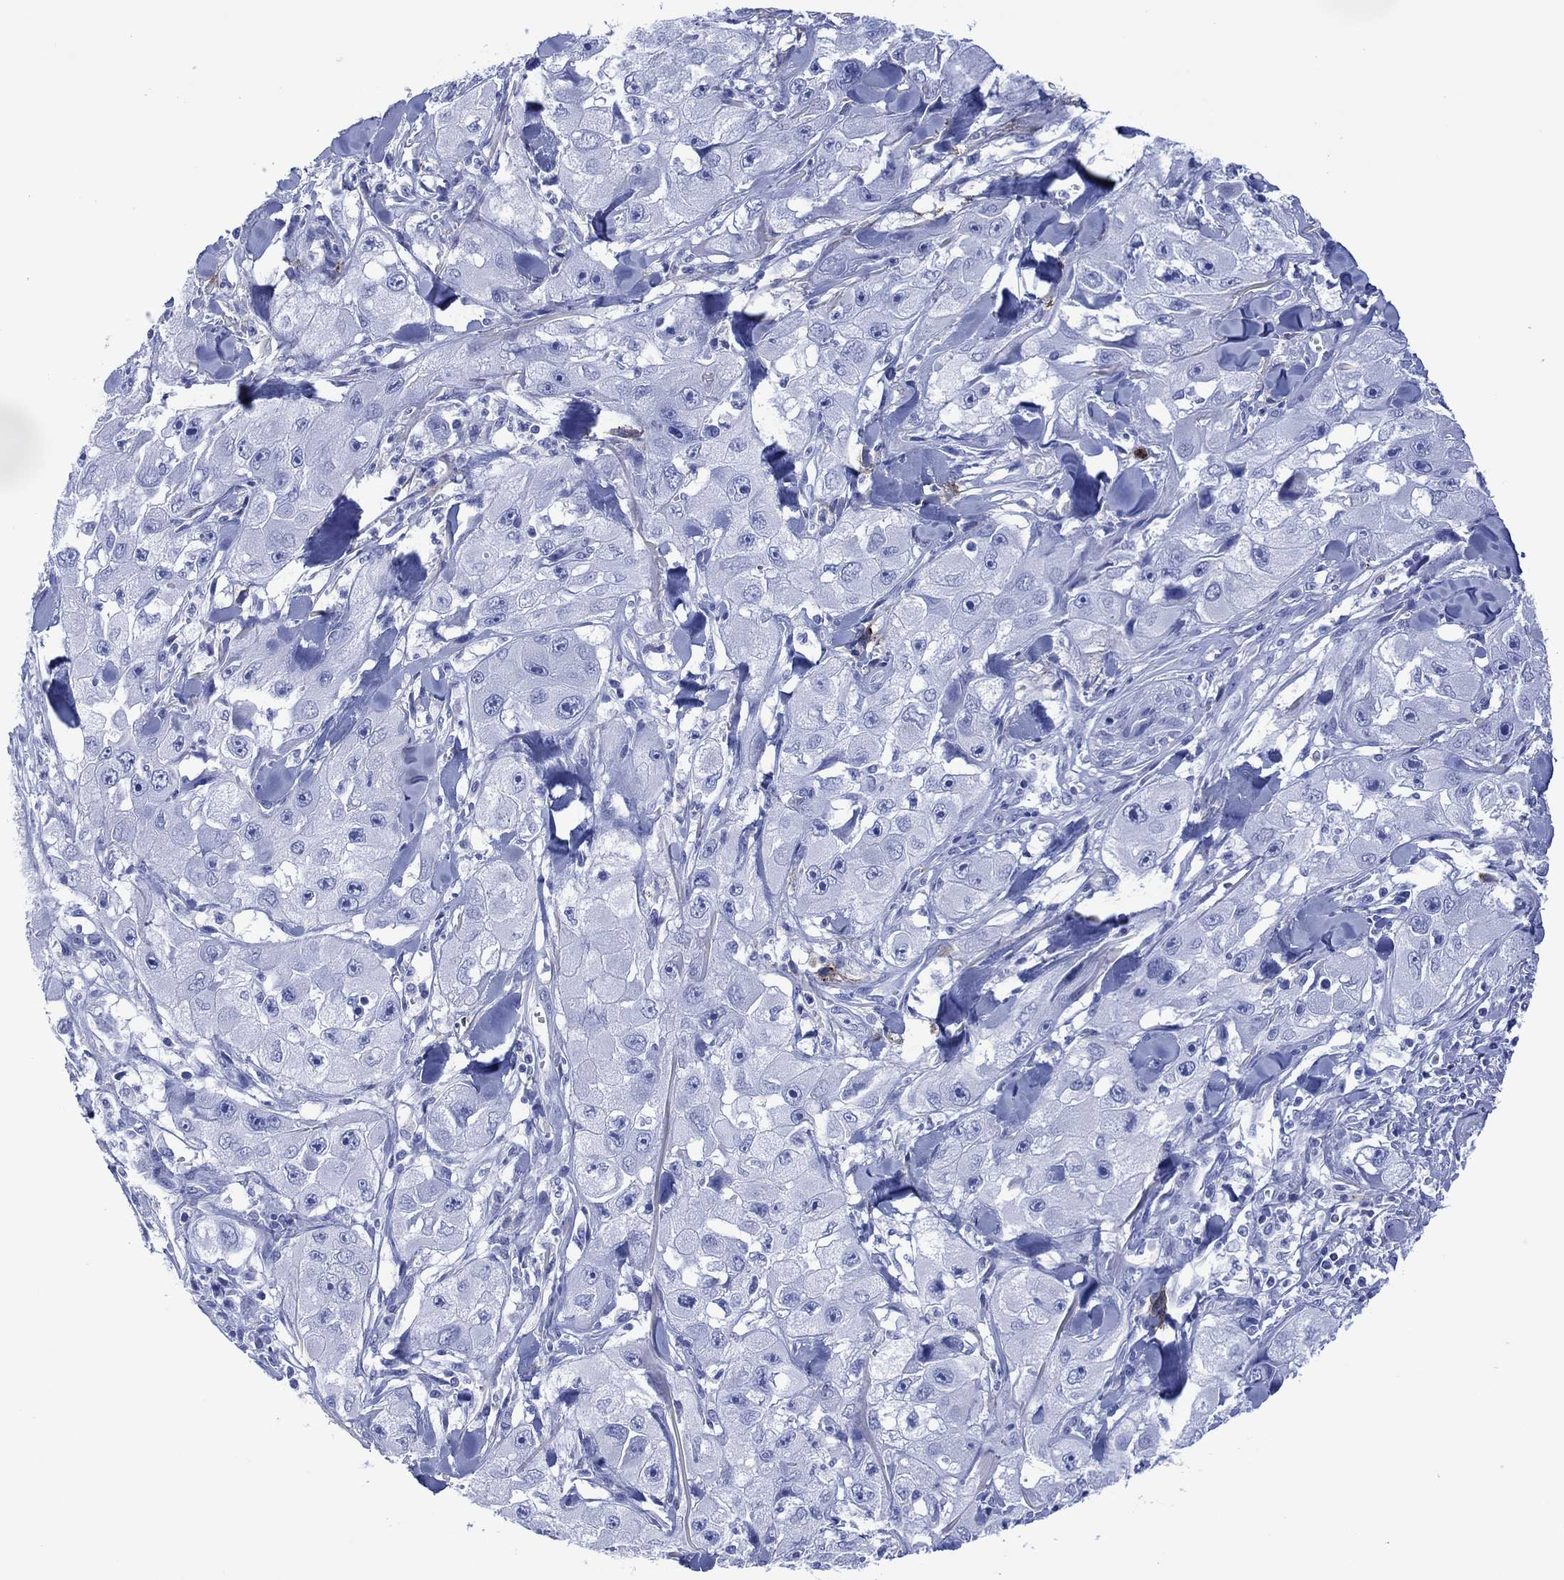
{"staining": {"intensity": "negative", "quantity": "none", "location": "none"}, "tissue": "skin cancer", "cell_type": "Tumor cells", "image_type": "cancer", "snomed": [{"axis": "morphology", "description": "Squamous cell carcinoma, NOS"}, {"axis": "topography", "description": "Skin"}, {"axis": "topography", "description": "Subcutis"}], "caption": "IHC micrograph of neoplastic tissue: human skin squamous cell carcinoma stained with DAB shows no significant protein expression in tumor cells. The staining is performed using DAB (3,3'-diaminobenzidine) brown chromogen with nuclei counter-stained in using hematoxylin.", "gene": "DPP4", "patient": {"sex": "male", "age": 73}}